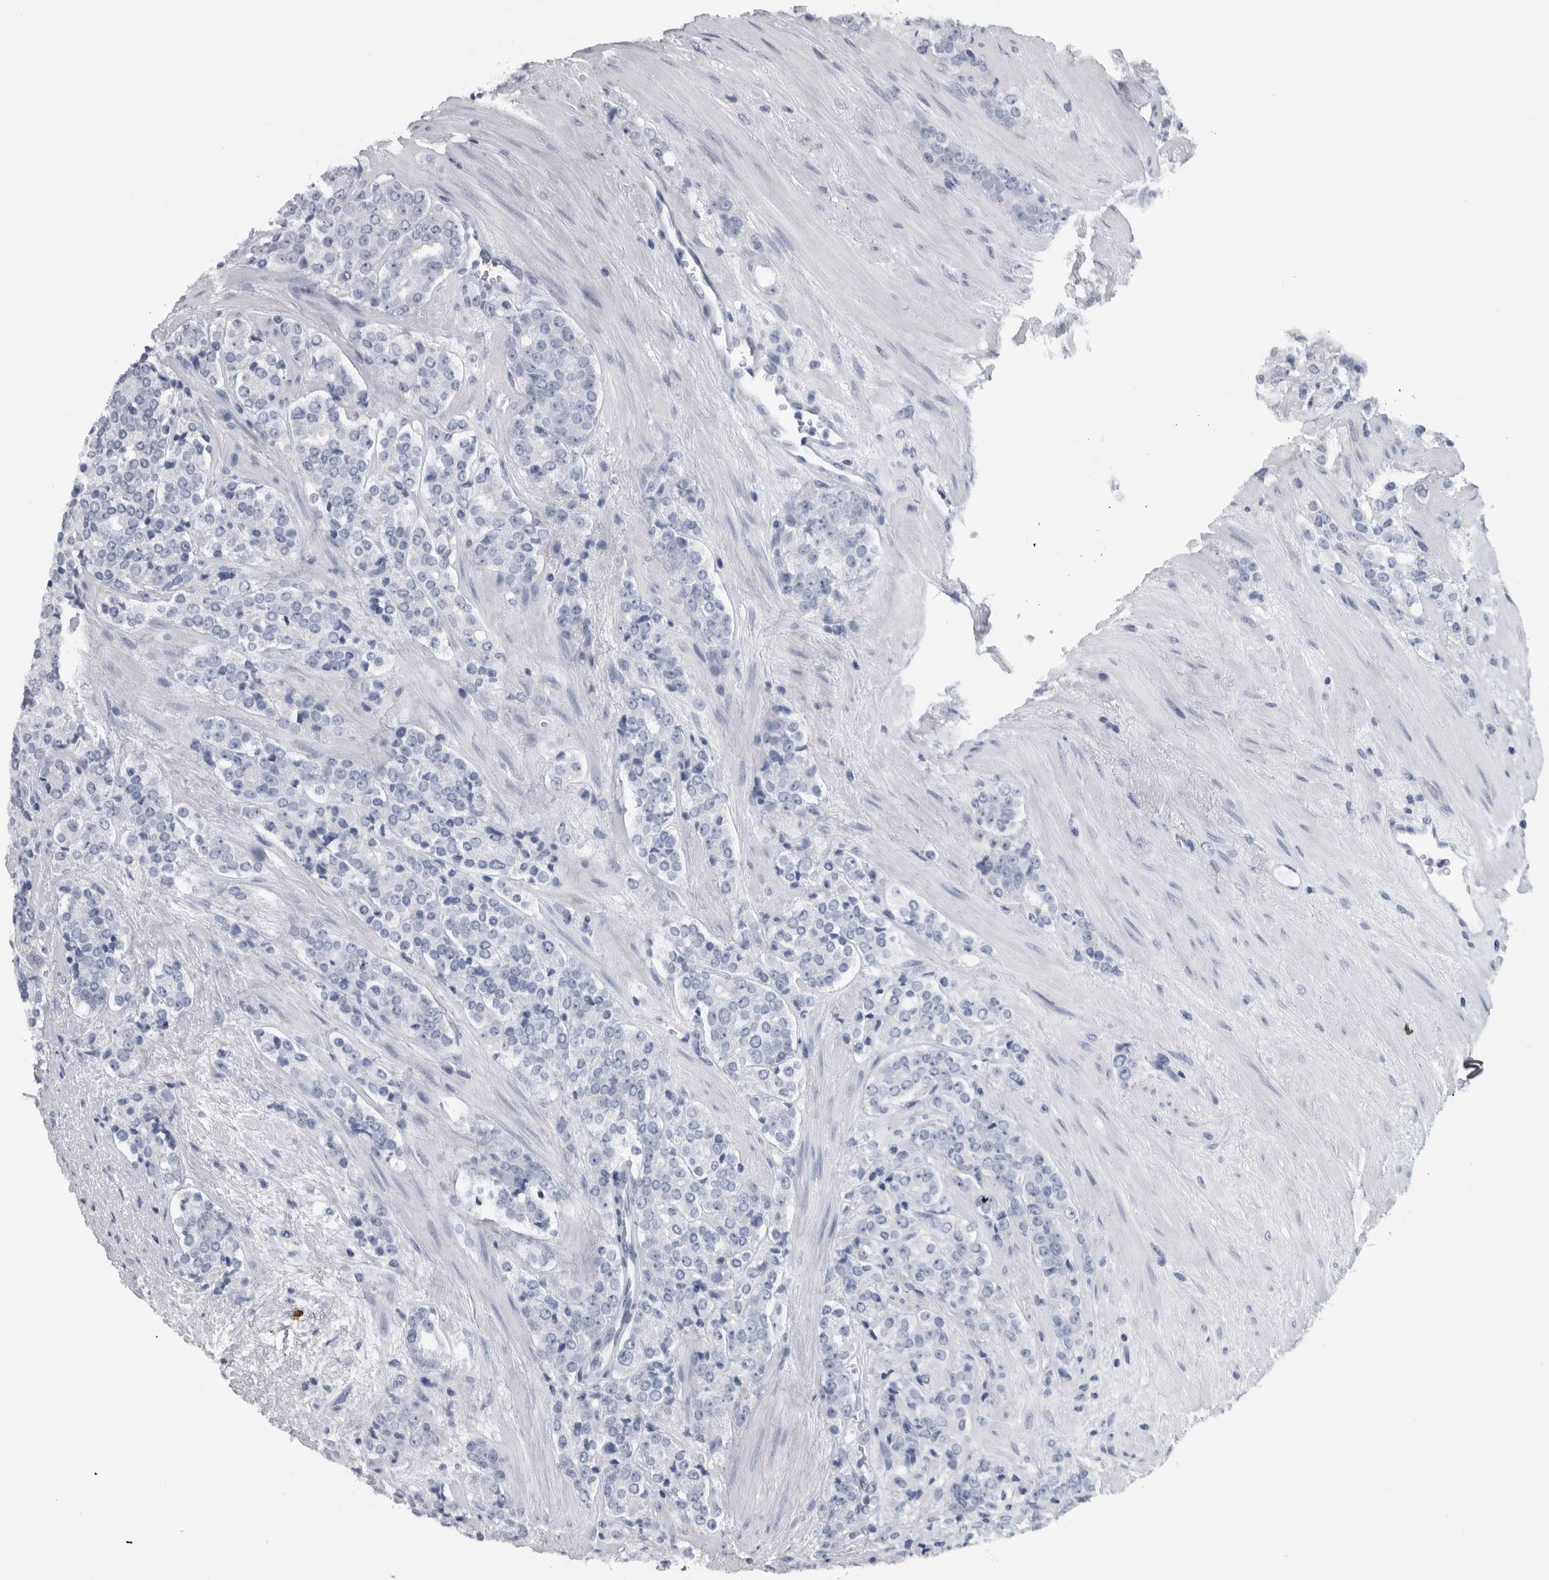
{"staining": {"intensity": "negative", "quantity": "none", "location": "none"}, "tissue": "prostate cancer", "cell_type": "Tumor cells", "image_type": "cancer", "snomed": [{"axis": "morphology", "description": "Adenocarcinoma, High grade"}, {"axis": "topography", "description": "Prostate"}], "caption": "Histopathology image shows no protein staining in tumor cells of prostate cancer (adenocarcinoma (high-grade)) tissue. Brightfield microscopy of immunohistochemistry stained with DAB (3,3'-diaminobenzidine) (brown) and hematoxylin (blue), captured at high magnification.", "gene": "CDH17", "patient": {"sex": "male", "age": 71}}